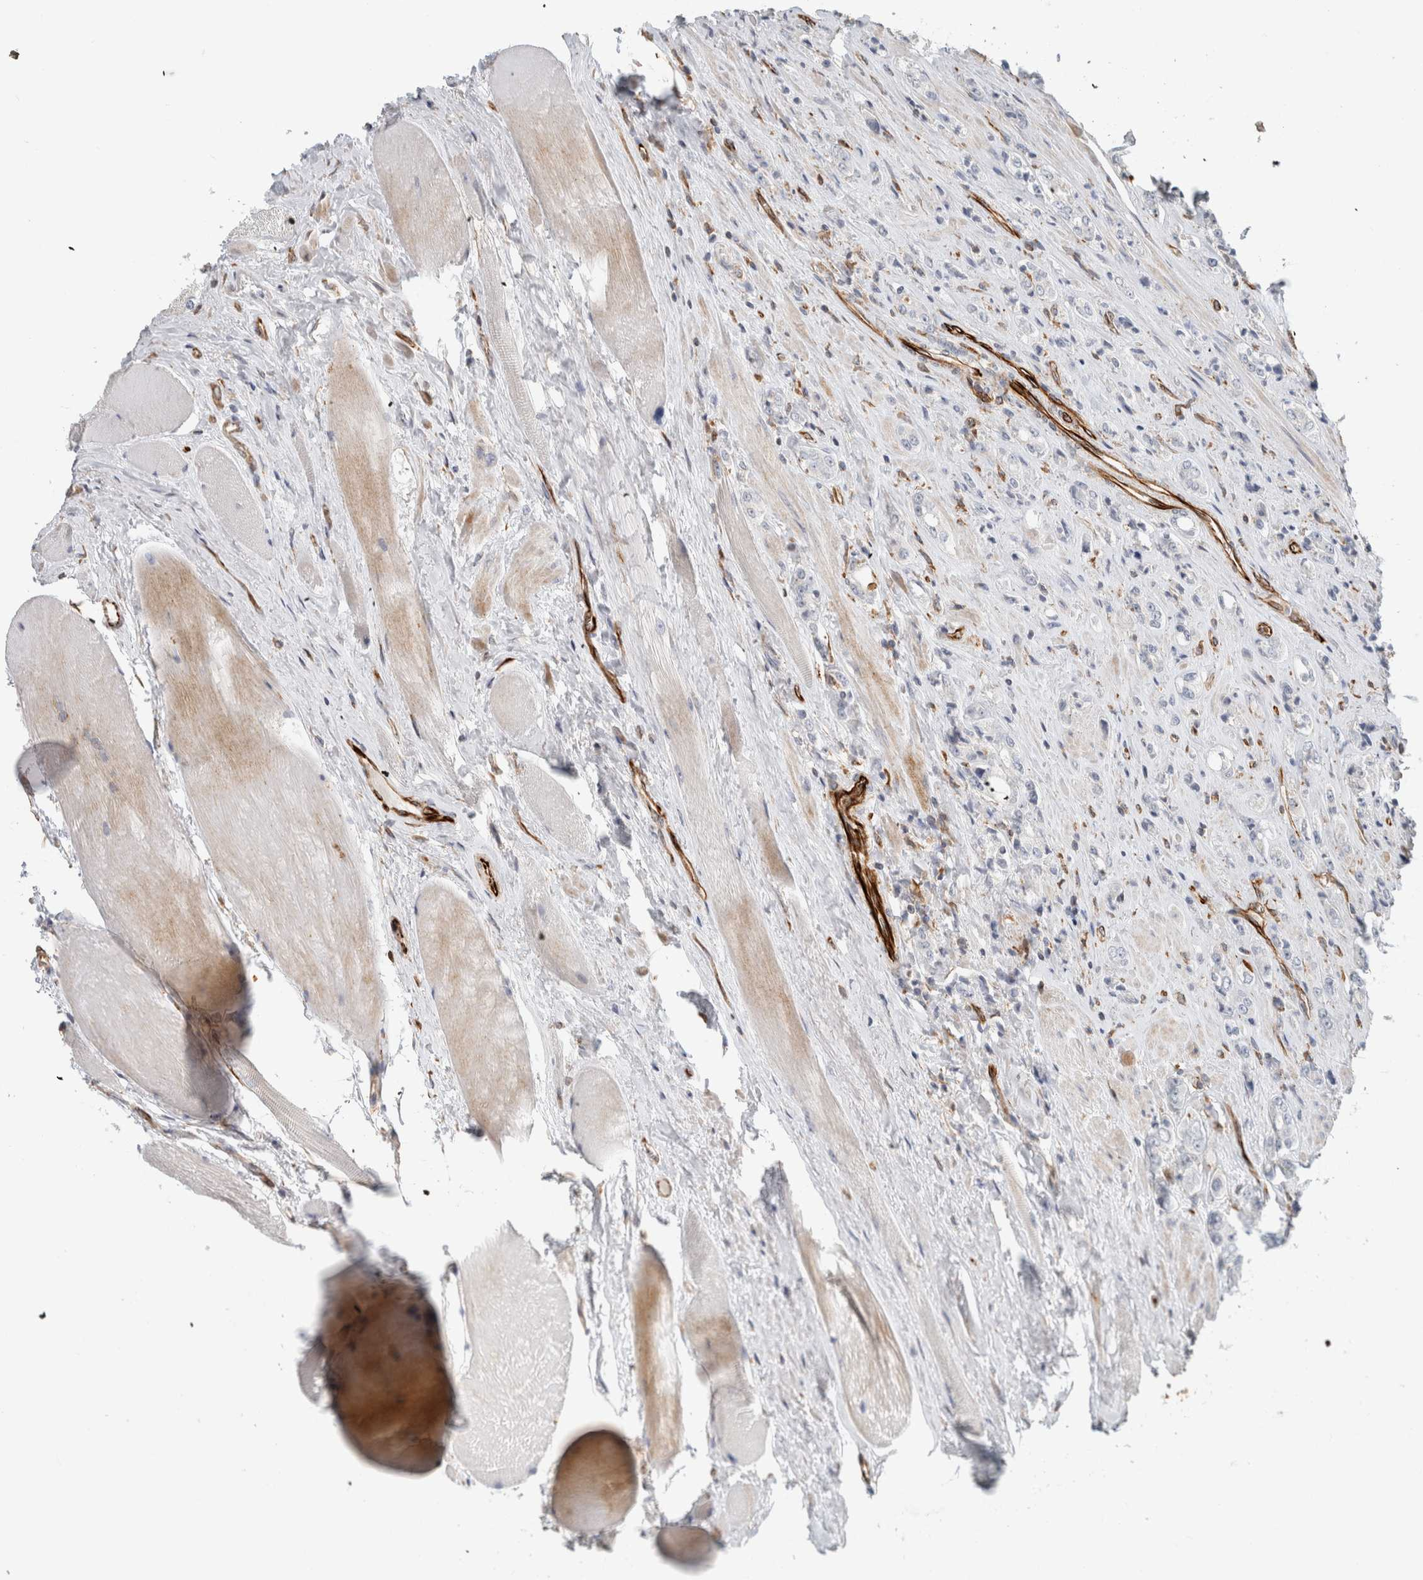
{"staining": {"intensity": "negative", "quantity": "none", "location": "none"}, "tissue": "prostate cancer", "cell_type": "Tumor cells", "image_type": "cancer", "snomed": [{"axis": "morphology", "description": "Adenocarcinoma, High grade"}, {"axis": "topography", "description": "Prostate"}], "caption": "This is a histopathology image of immunohistochemistry (IHC) staining of prostate cancer (high-grade adenocarcinoma), which shows no expression in tumor cells. (DAB immunohistochemistry (IHC) visualized using brightfield microscopy, high magnification).", "gene": "LY86", "patient": {"sex": "male", "age": 61}}